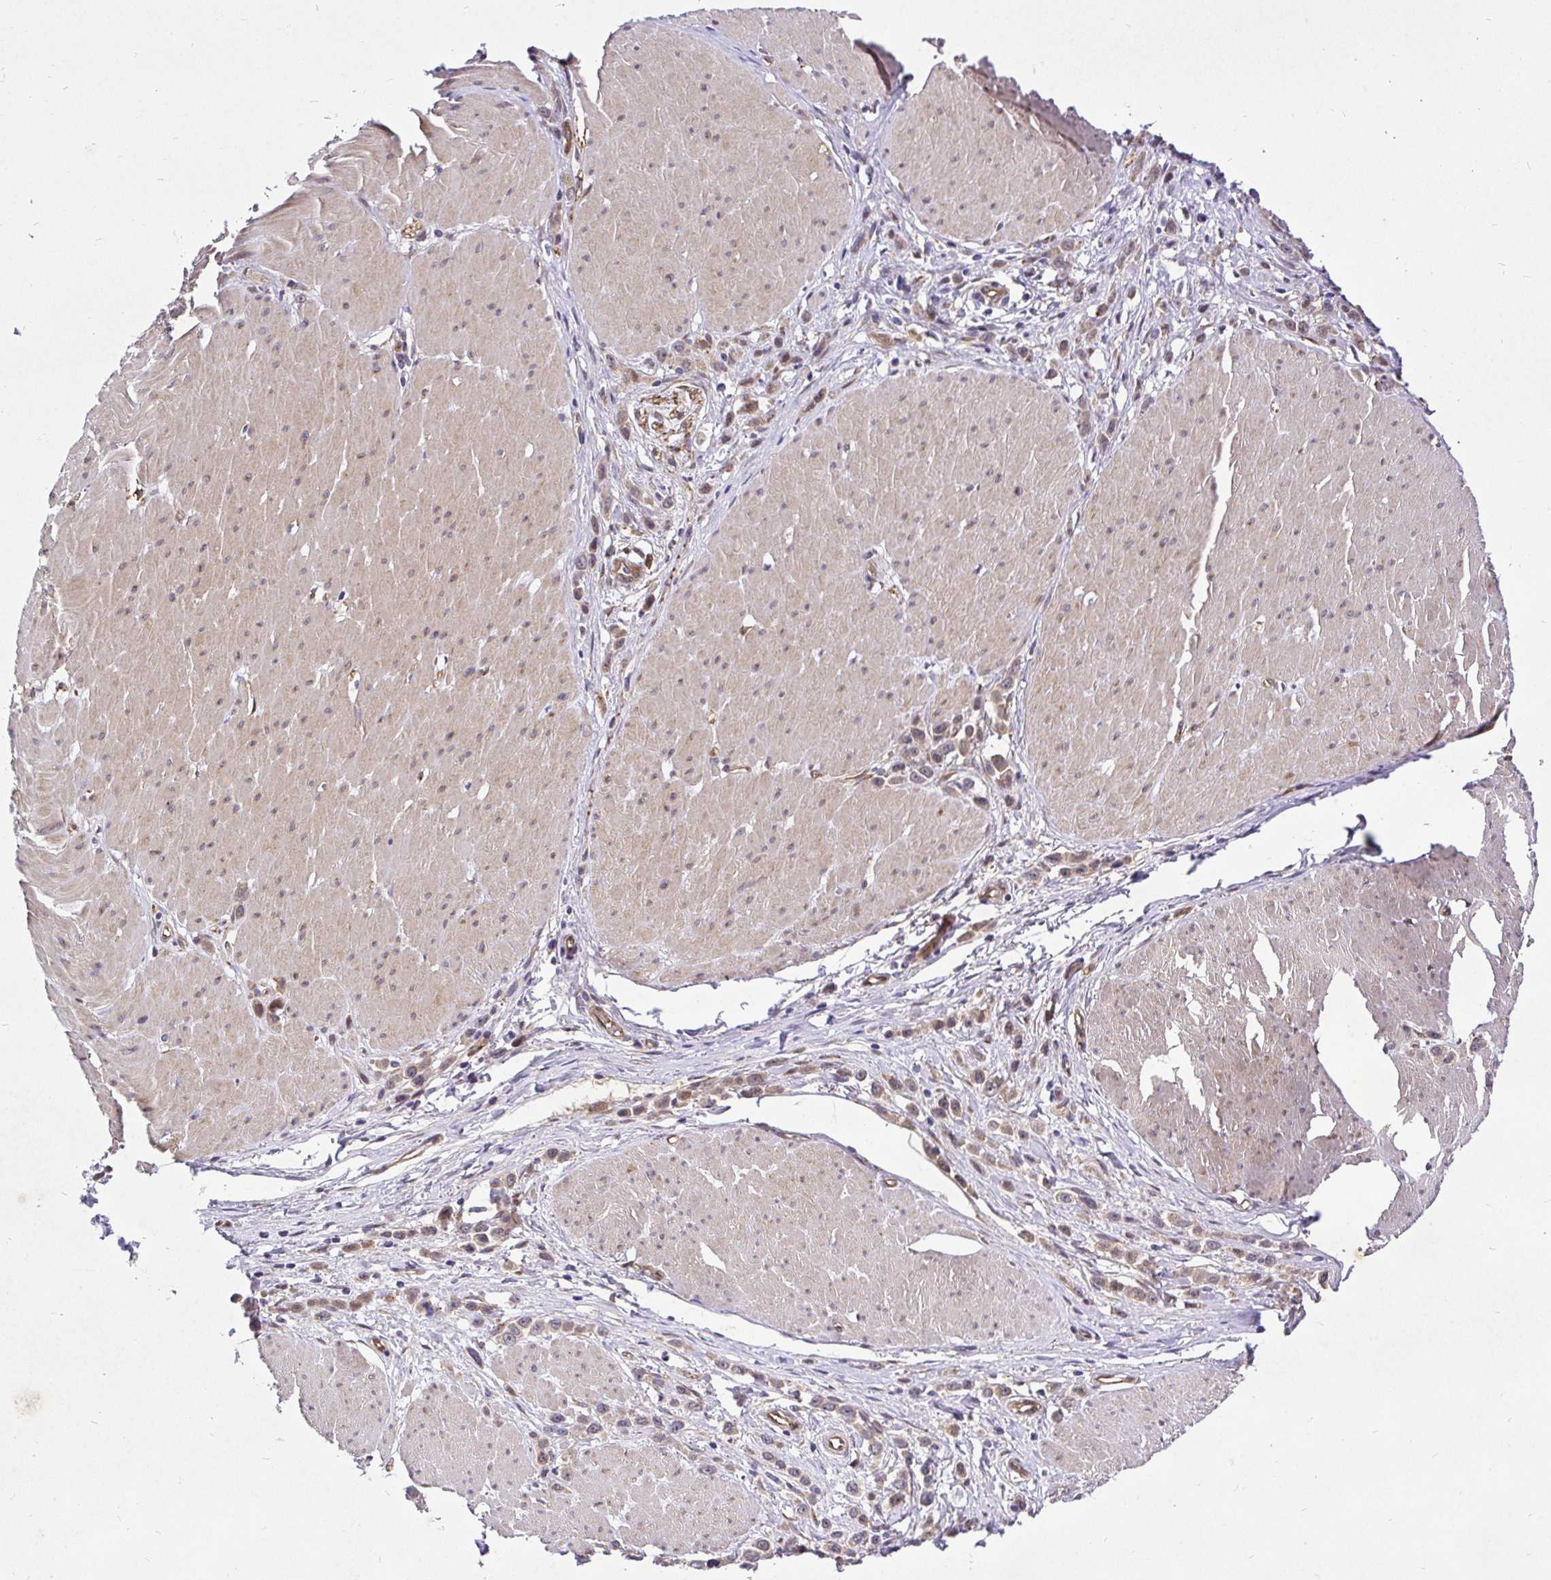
{"staining": {"intensity": "moderate", "quantity": ">75%", "location": "cytoplasmic/membranous"}, "tissue": "stomach cancer", "cell_type": "Tumor cells", "image_type": "cancer", "snomed": [{"axis": "morphology", "description": "Adenocarcinoma, NOS"}, {"axis": "topography", "description": "Stomach"}], "caption": "Immunohistochemical staining of stomach cancer reveals moderate cytoplasmic/membranous protein staining in about >75% of tumor cells.", "gene": "CCDC122", "patient": {"sex": "male", "age": 47}}